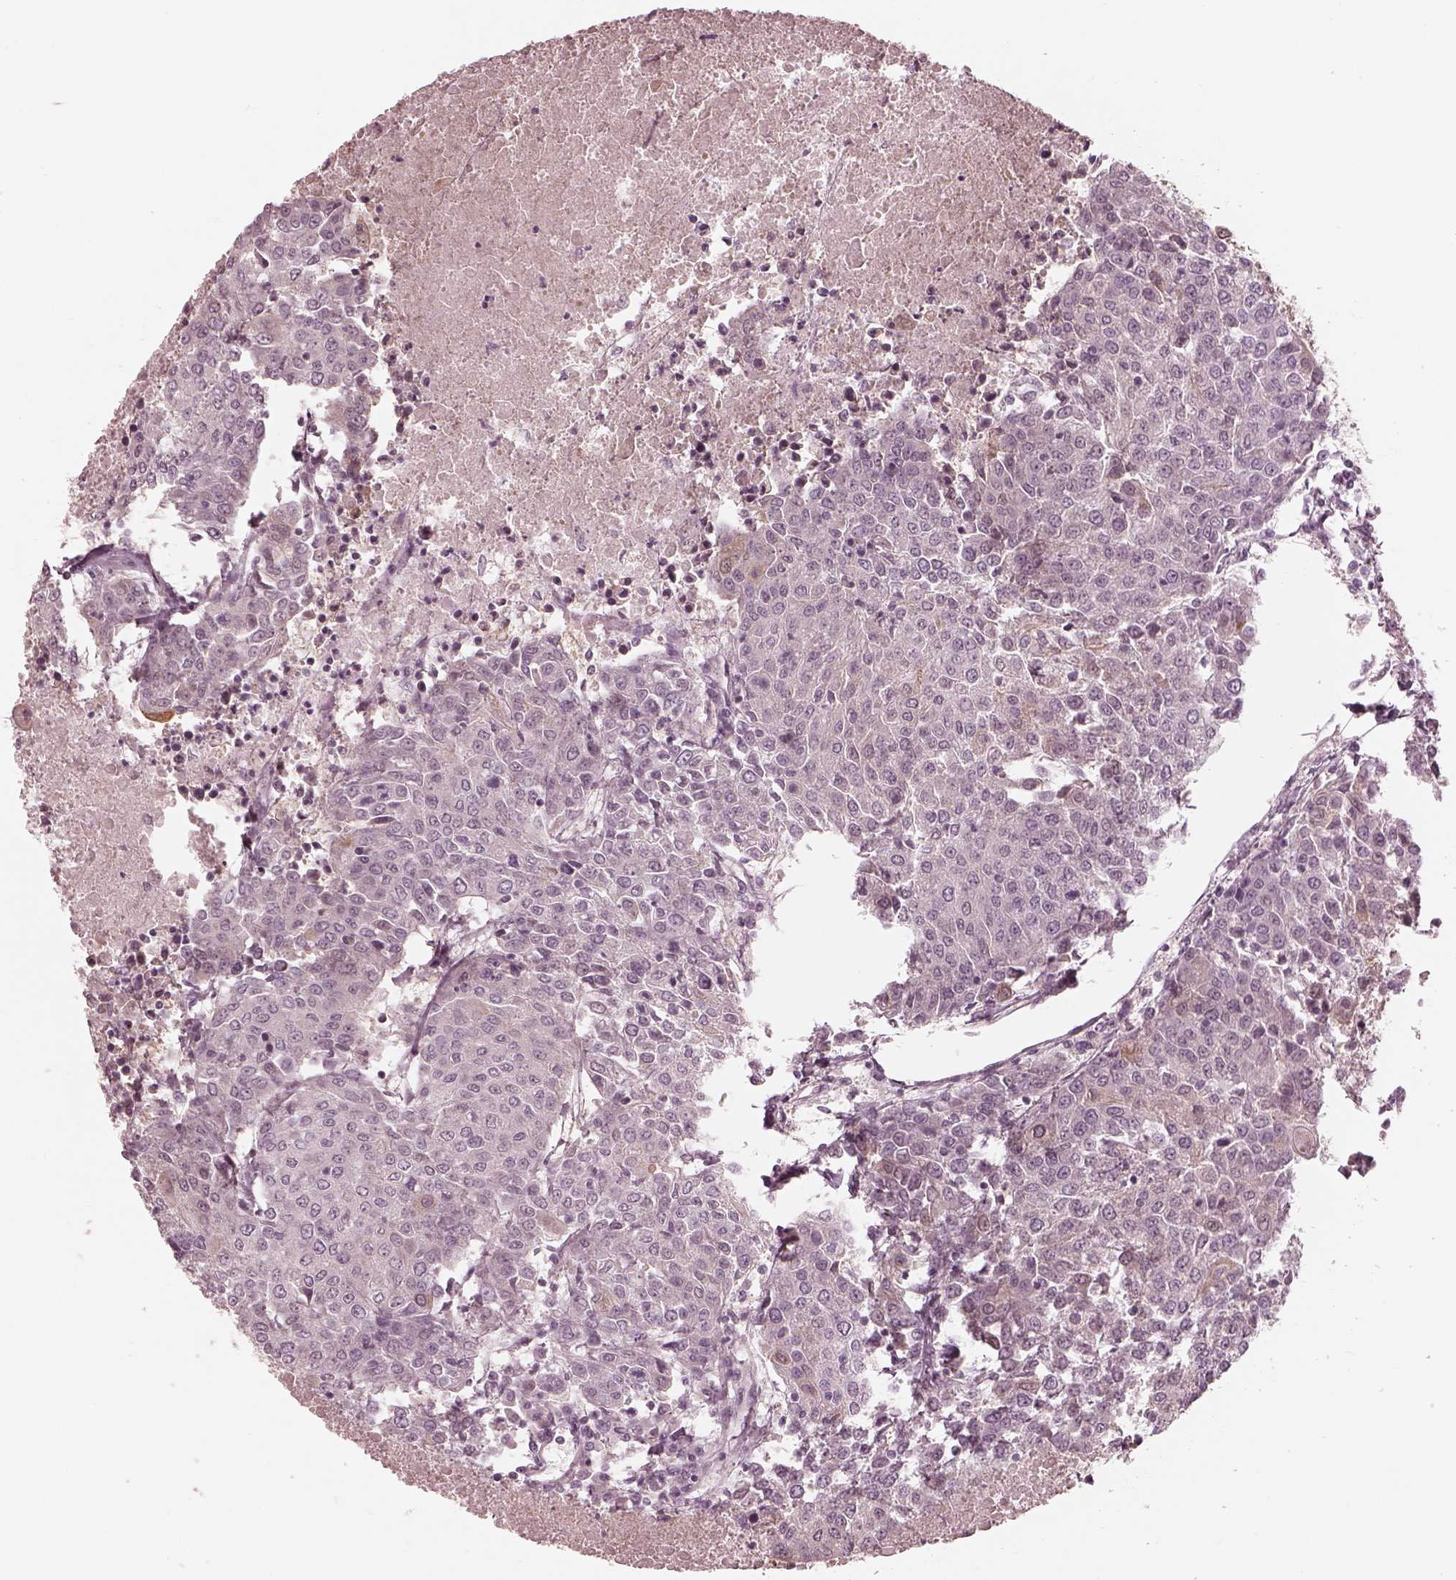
{"staining": {"intensity": "negative", "quantity": "none", "location": "none"}, "tissue": "urothelial cancer", "cell_type": "Tumor cells", "image_type": "cancer", "snomed": [{"axis": "morphology", "description": "Urothelial carcinoma, High grade"}, {"axis": "topography", "description": "Urinary bladder"}], "caption": "The image exhibits no significant staining in tumor cells of high-grade urothelial carcinoma. (DAB (3,3'-diaminobenzidine) IHC with hematoxylin counter stain).", "gene": "IQCG", "patient": {"sex": "female", "age": 85}}